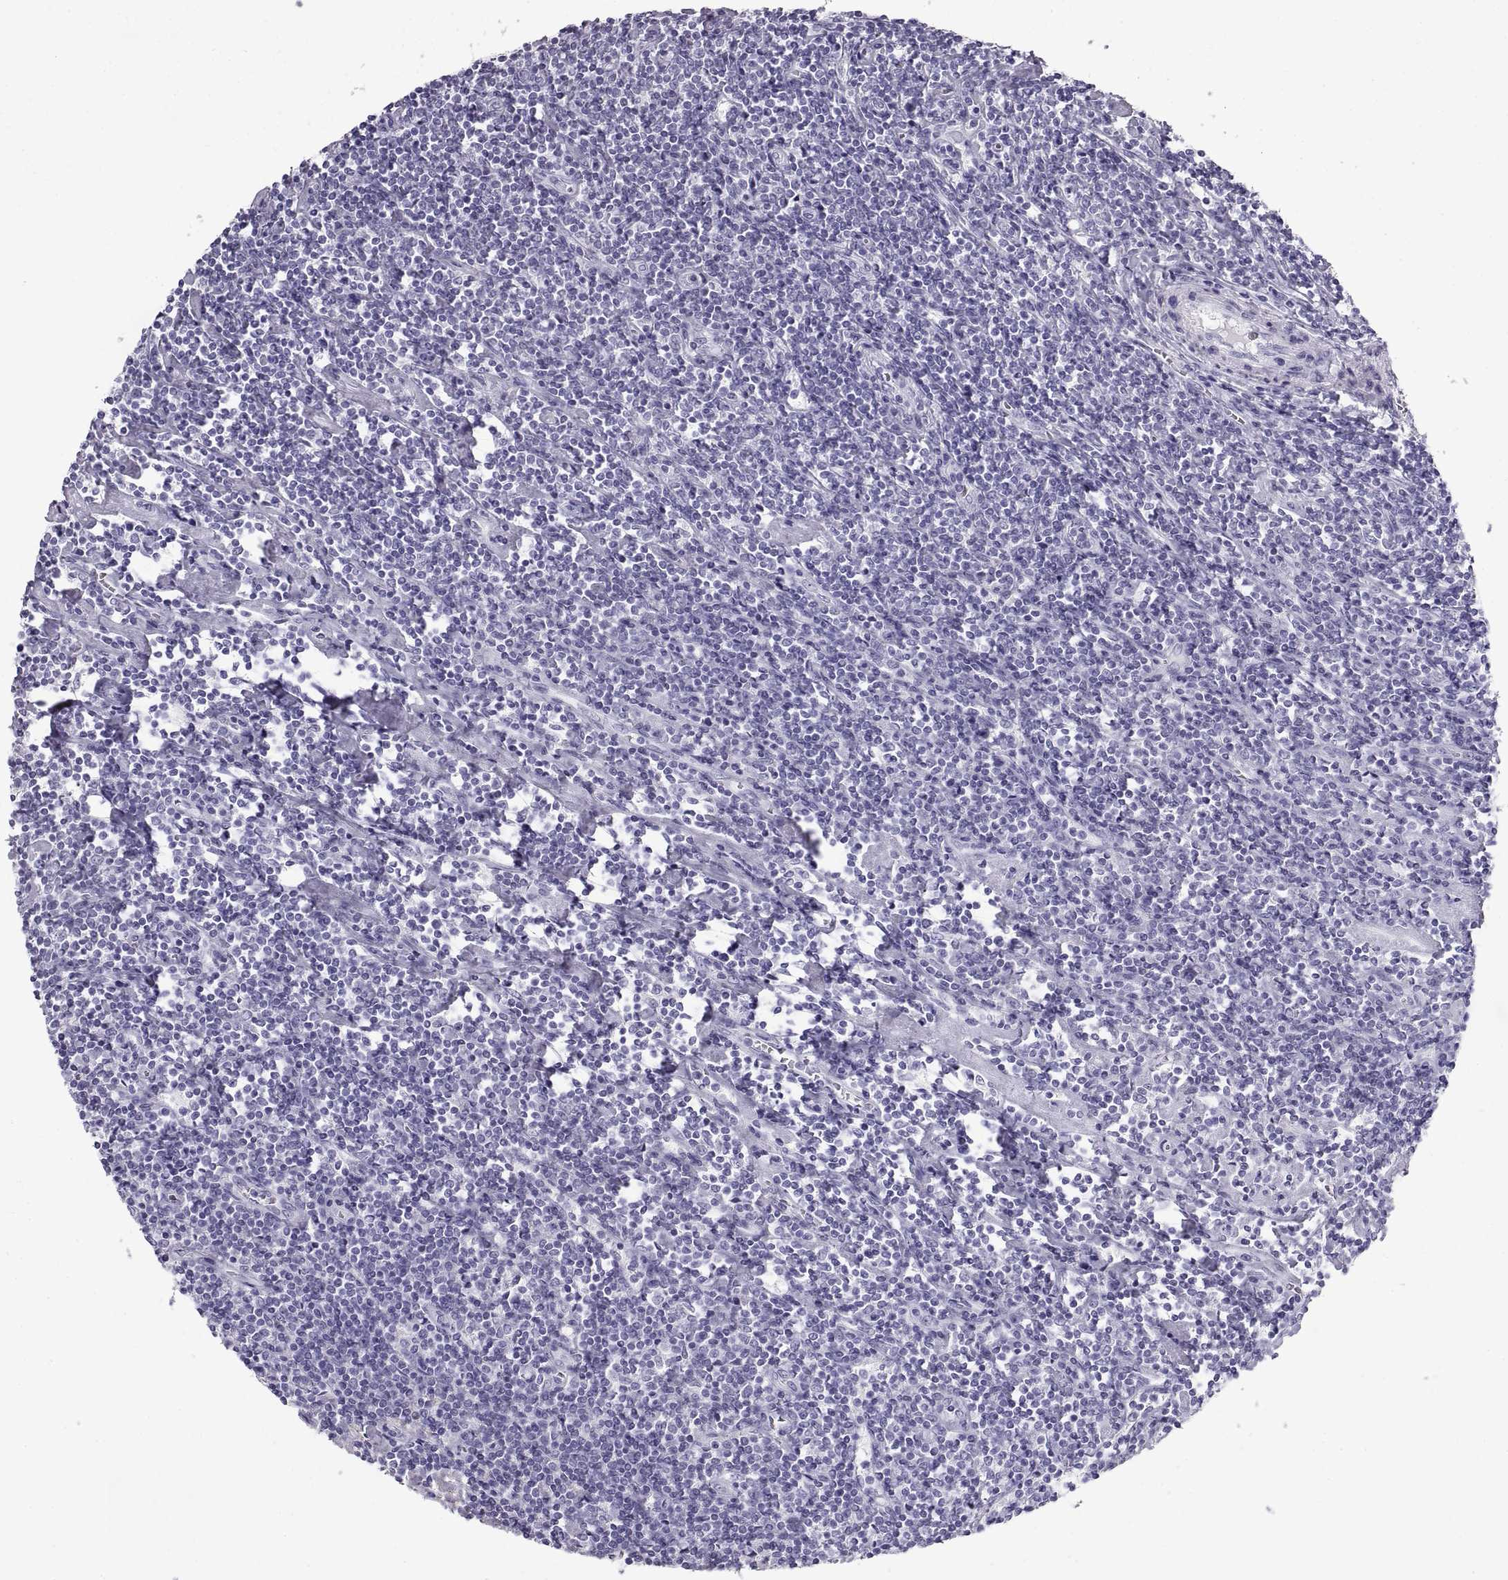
{"staining": {"intensity": "negative", "quantity": "none", "location": "none"}, "tissue": "lymphoma", "cell_type": "Tumor cells", "image_type": "cancer", "snomed": [{"axis": "morphology", "description": "Hodgkin's disease, NOS"}, {"axis": "topography", "description": "Lymph node"}], "caption": "Tumor cells show no significant protein staining in Hodgkin's disease.", "gene": "RLBP1", "patient": {"sex": "male", "age": 40}}